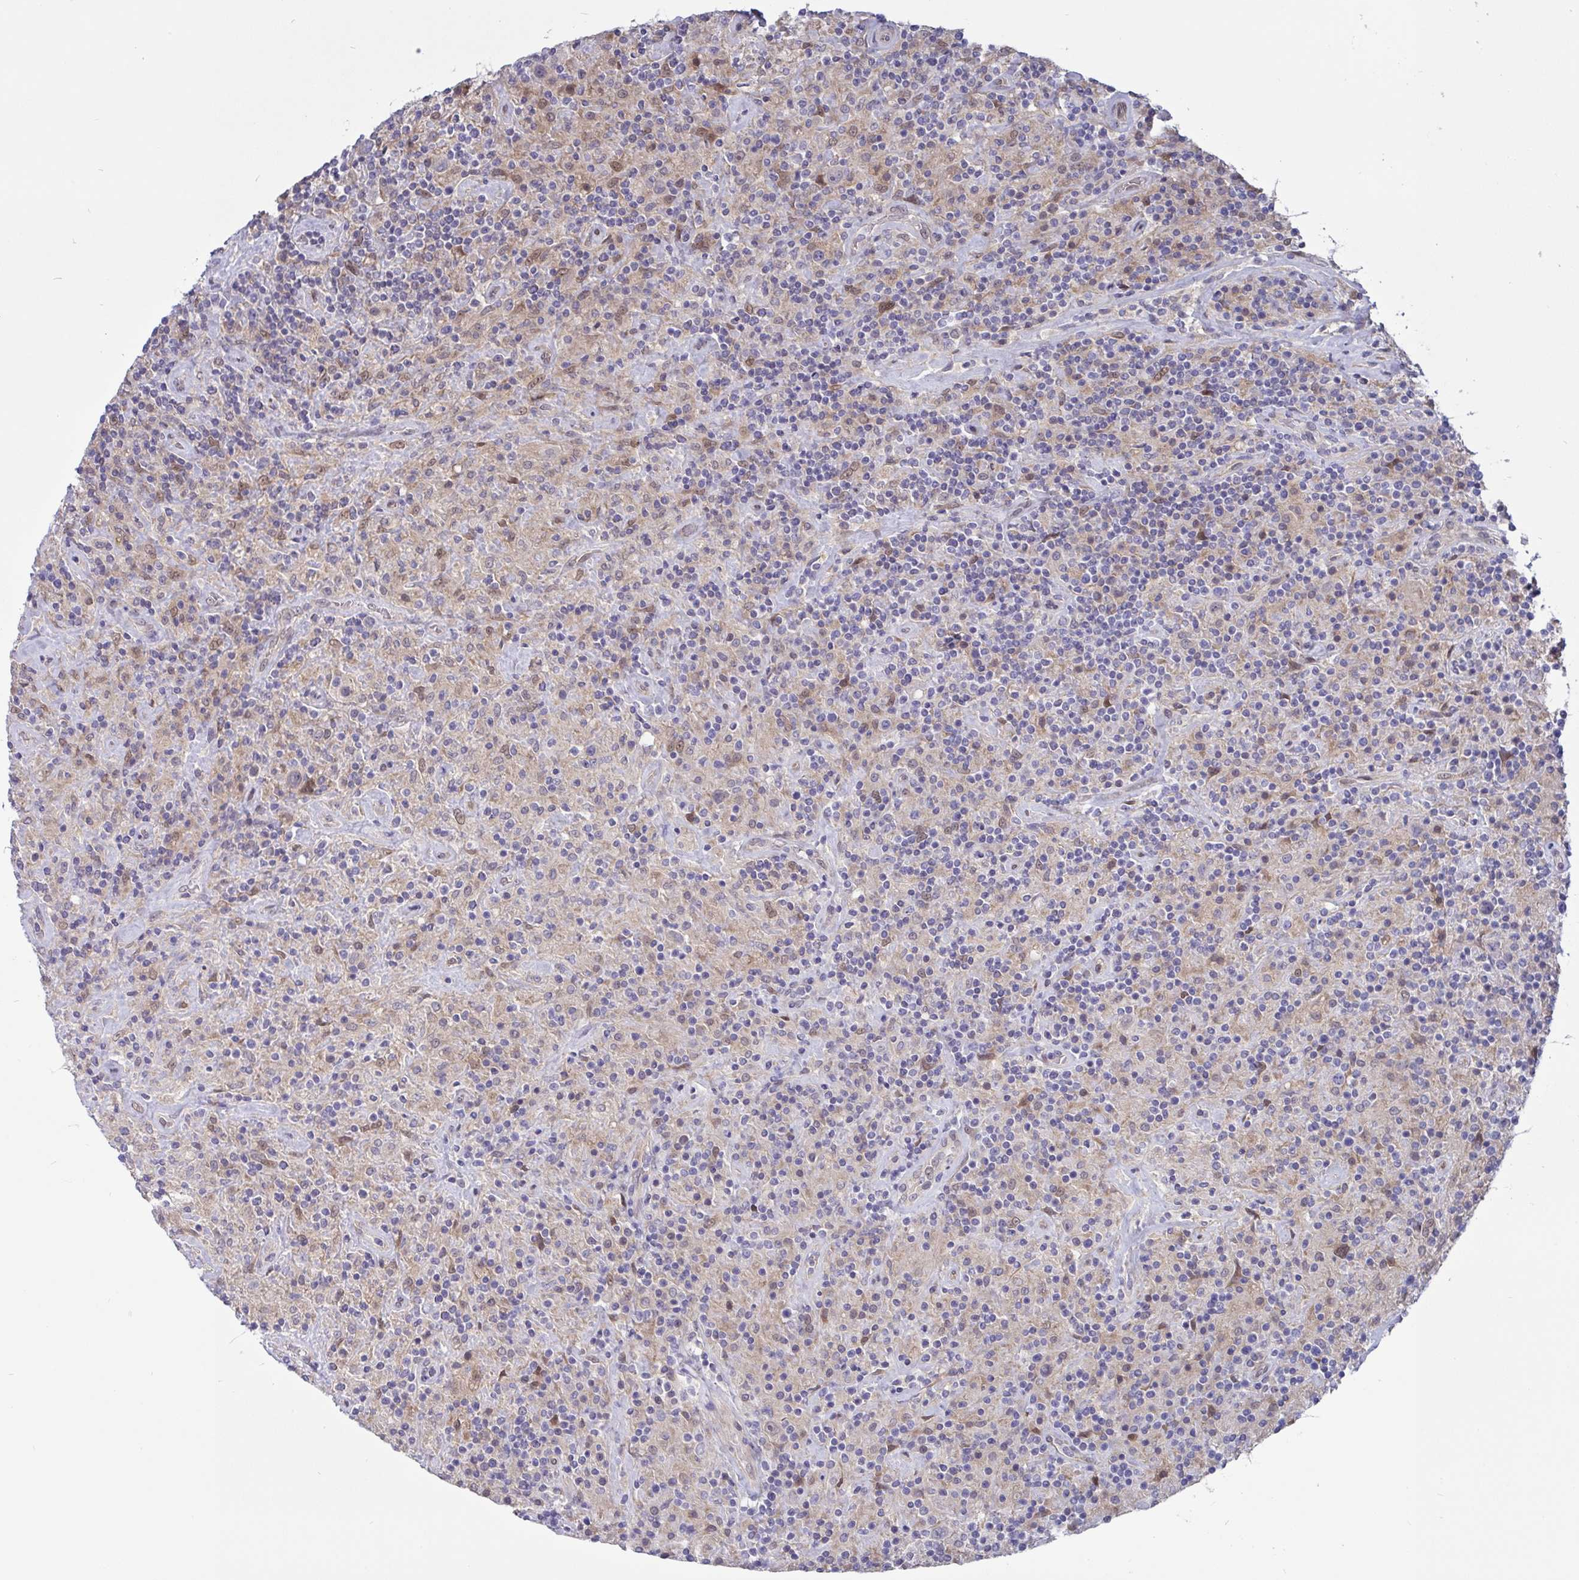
{"staining": {"intensity": "negative", "quantity": "none", "location": "none"}, "tissue": "lymphoma", "cell_type": "Tumor cells", "image_type": "cancer", "snomed": [{"axis": "morphology", "description": "Hodgkin's disease, NOS"}, {"axis": "topography", "description": "Lymph node"}], "caption": "Immunohistochemistry (IHC) photomicrograph of neoplastic tissue: lymphoma stained with DAB (3,3'-diaminobenzidine) shows no significant protein positivity in tumor cells.", "gene": "L3HYPDH", "patient": {"sex": "male", "age": 70}}